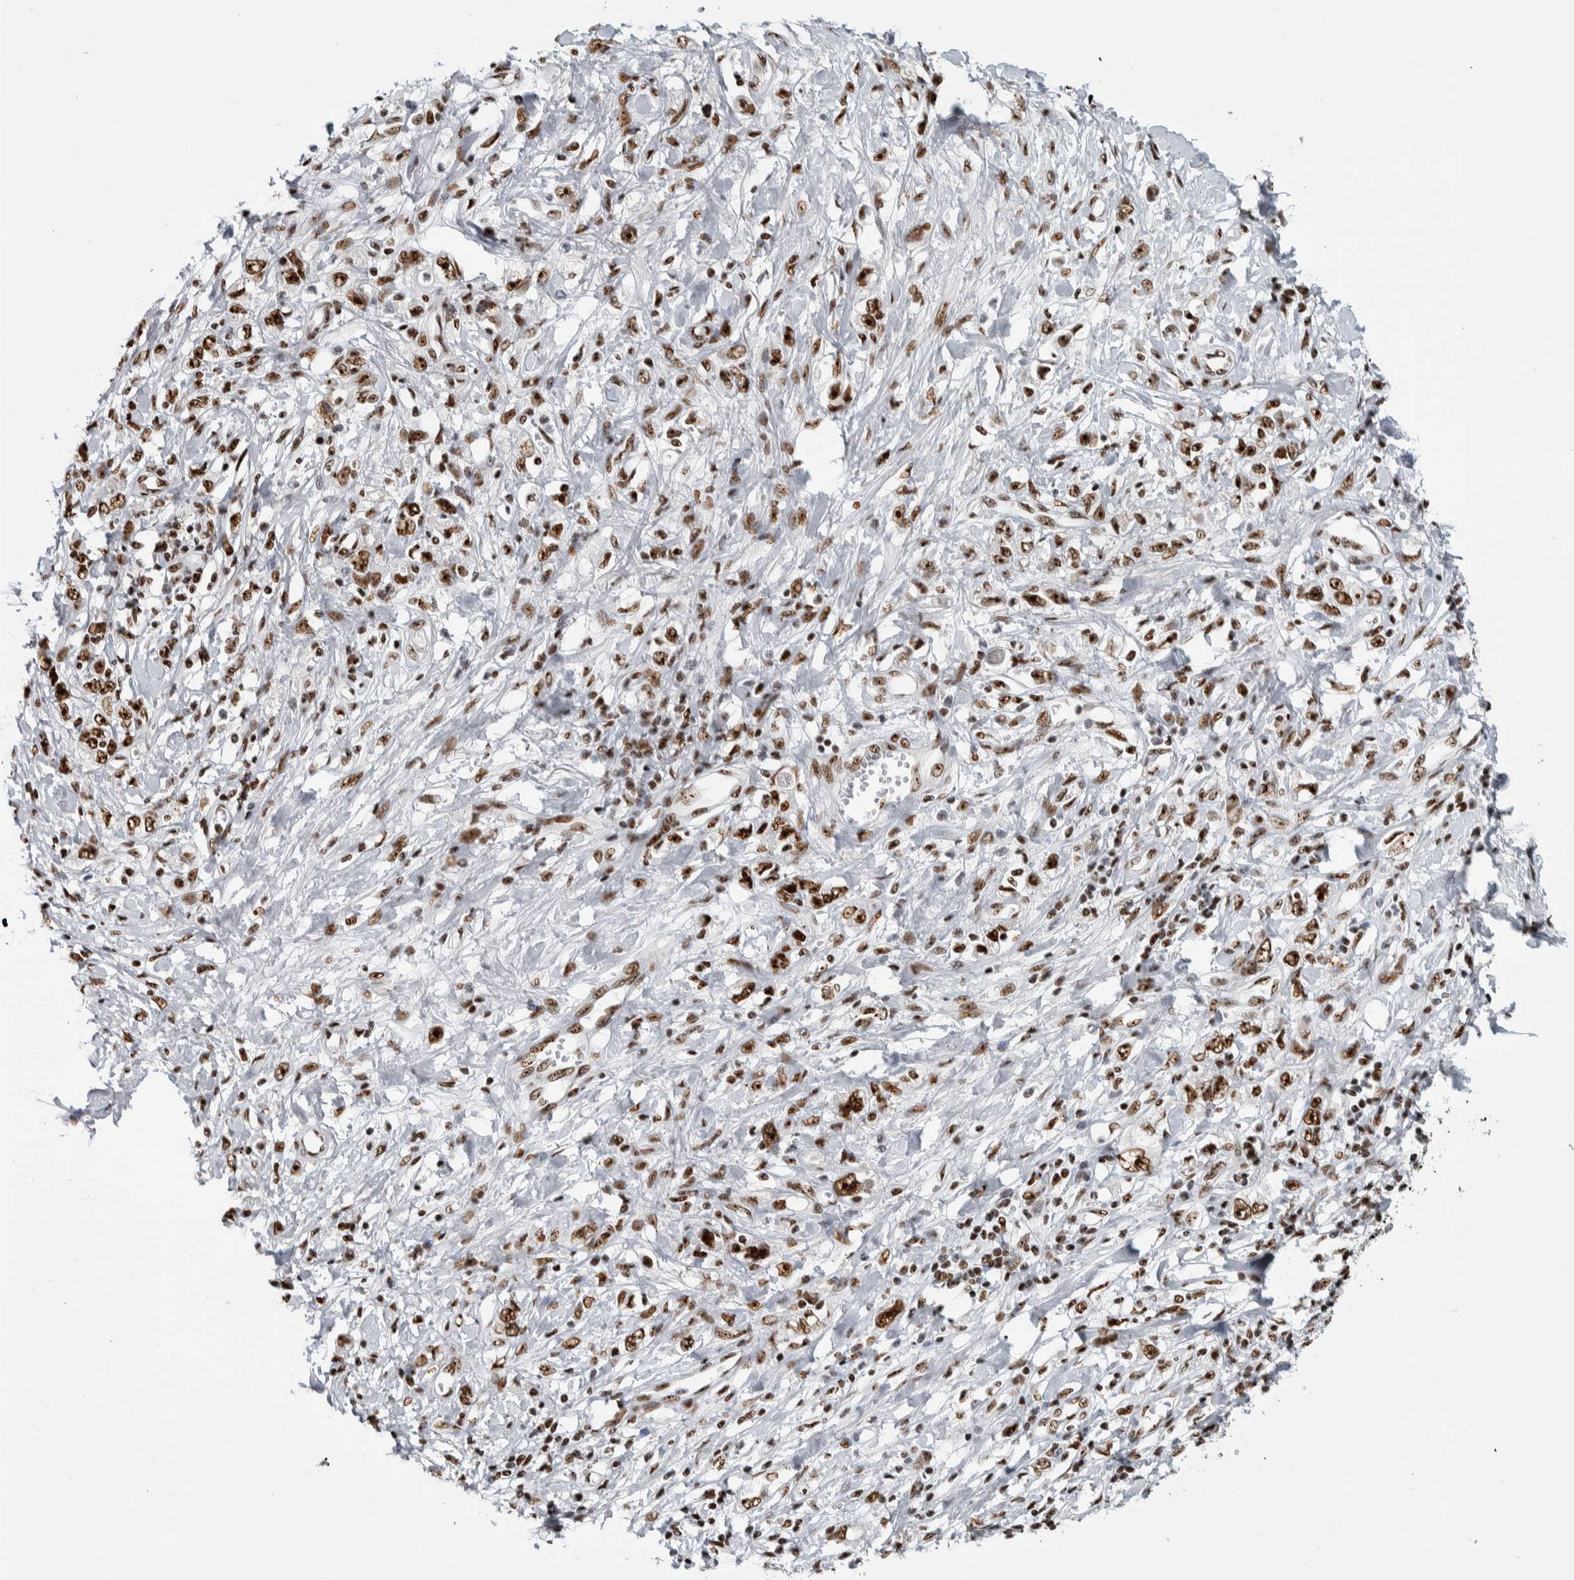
{"staining": {"intensity": "strong", "quantity": ">75%", "location": "nuclear"}, "tissue": "stomach cancer", "cell_type": "Tumor cells", "image_type": "cancer", "snomed": [{"axis": "morphology", "description": "Adenocarcinoma, NOS"}, {"axis": "topography", "description": "Stomach"}], "caption": "The image shows staining of stomach adenocarcinoma, revealing strong nuclear protein expression (brown color) within tumor cells. The staining was performed using DAB, with brown indicating positive protein expression. Nuclei are stained blue with hematoxylin.", "gene": "NCL", "patient": {"sex": "female", "age": 76}}